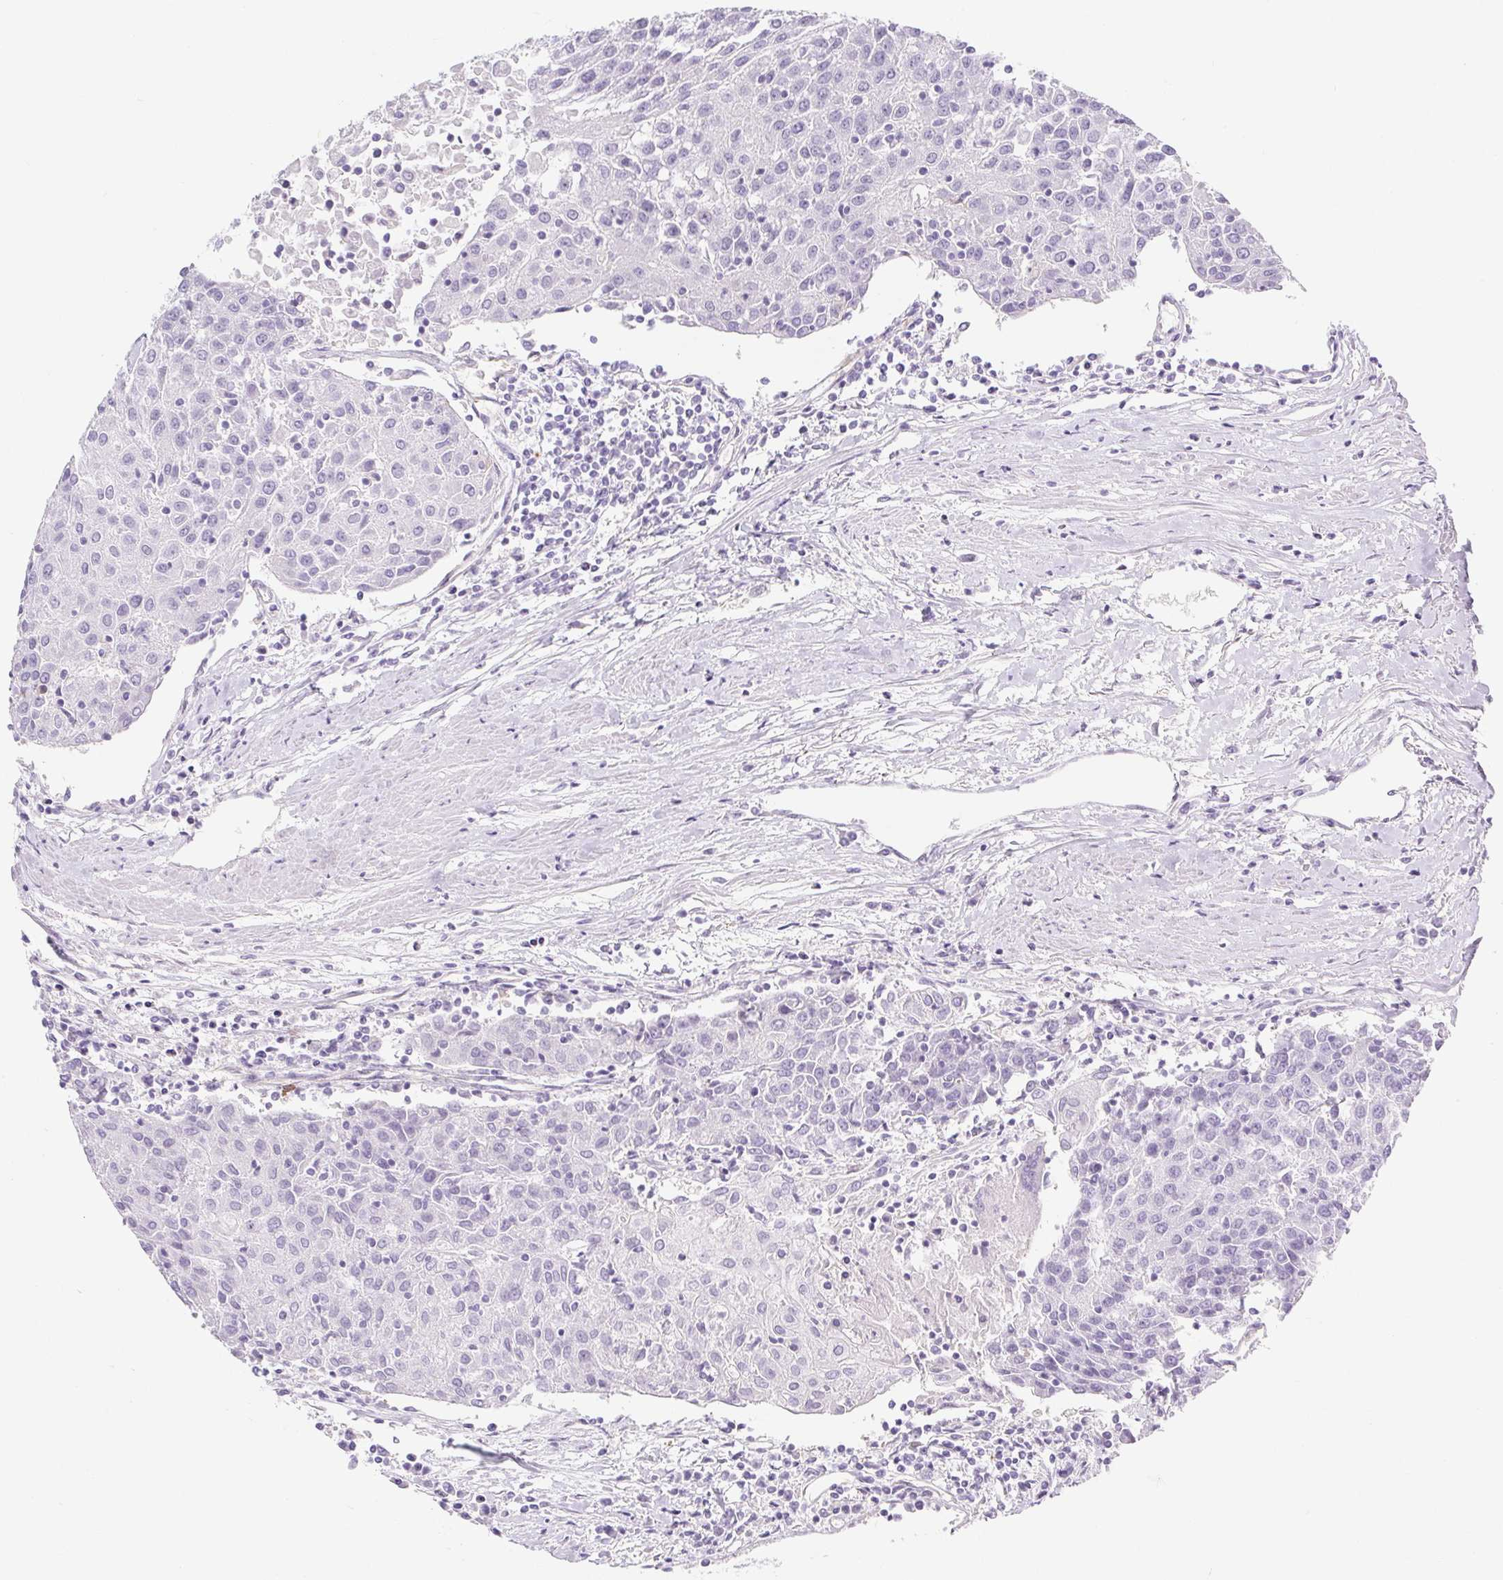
{"staining": {"intensity": "negative", "quantity": "none", "location": "none"}, "tissue": "urothelial cancer", "cell_type": "Tumor cells", "image_type": "cancer", "snomed": [{"axis": "morphology", "description": "Urothelial carcinoma, High grade"}, {"axis": "topography", "description": "Urinary bladder"}], "caption": "This is a photomicrograph of immunohistochemistry (IHC) staining of urothelial cancer, which shows no staining in tumor cells.", "gene": "BCAS1", "patient": {"sex": "female", "age": 85}}